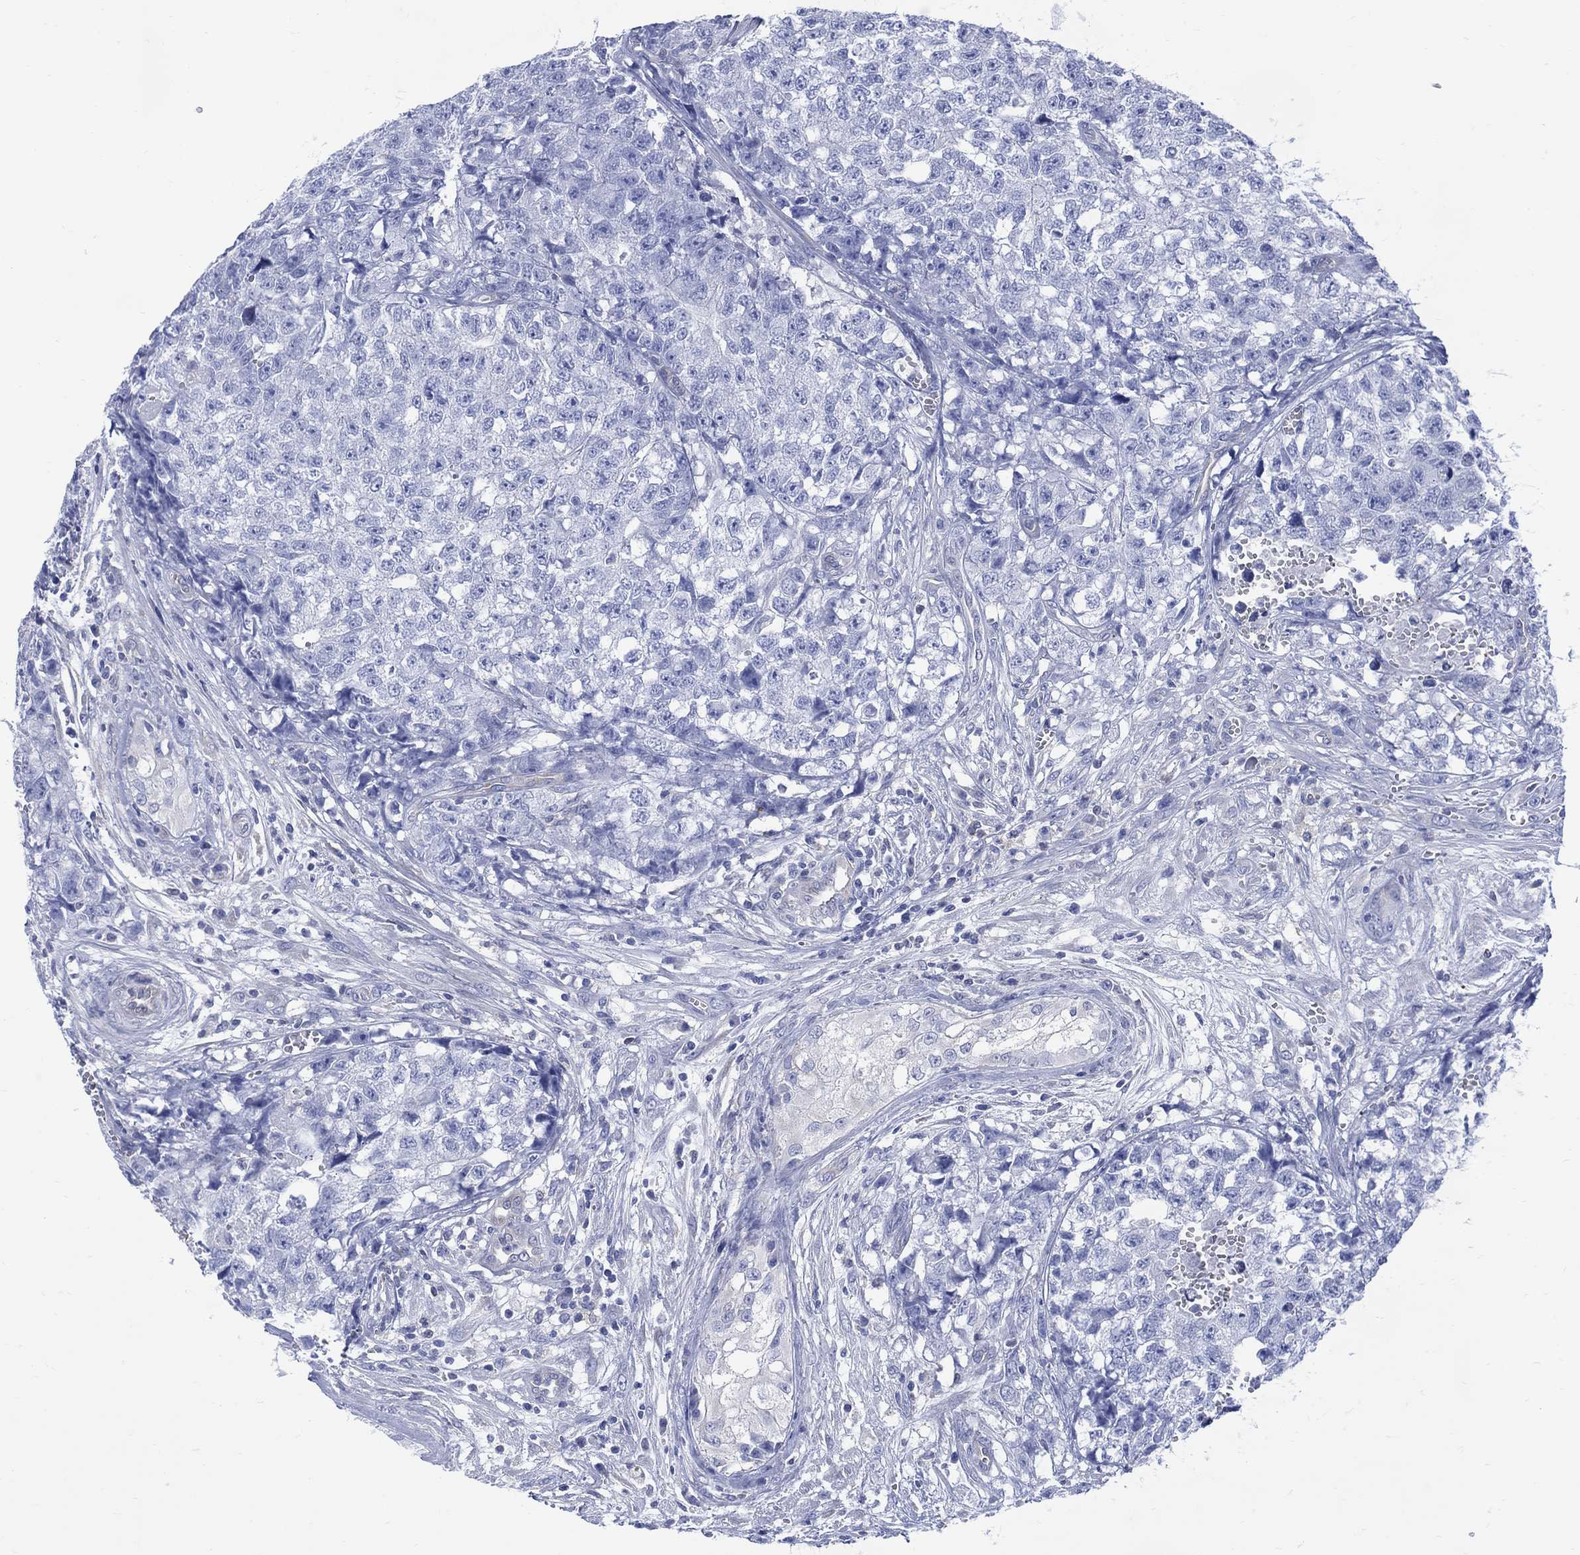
{"staining": {"intensity": "negative", "quantity": "none", "location": "none"}, "tissue": "testis cancer", "cell_type": "Tumor cells", "image_type": "cancer", "snomed": [{"axis": "morphology", "description": "Seminoma, NOS"}, {"axis": "morphology", "description": "Carcinoma, Embryonal, NOS"}, {"axis": "topography", "description": "Testis"}], "caption": "This image is of embryonal carcinoma (testis) stained with immunohistochemistry to label a protein in brown with the nuclei are counter-stained blue. There is no positivity in tumor cells.", "gene": "DDI1", "patient": {"sex": "male", "age": 22}}